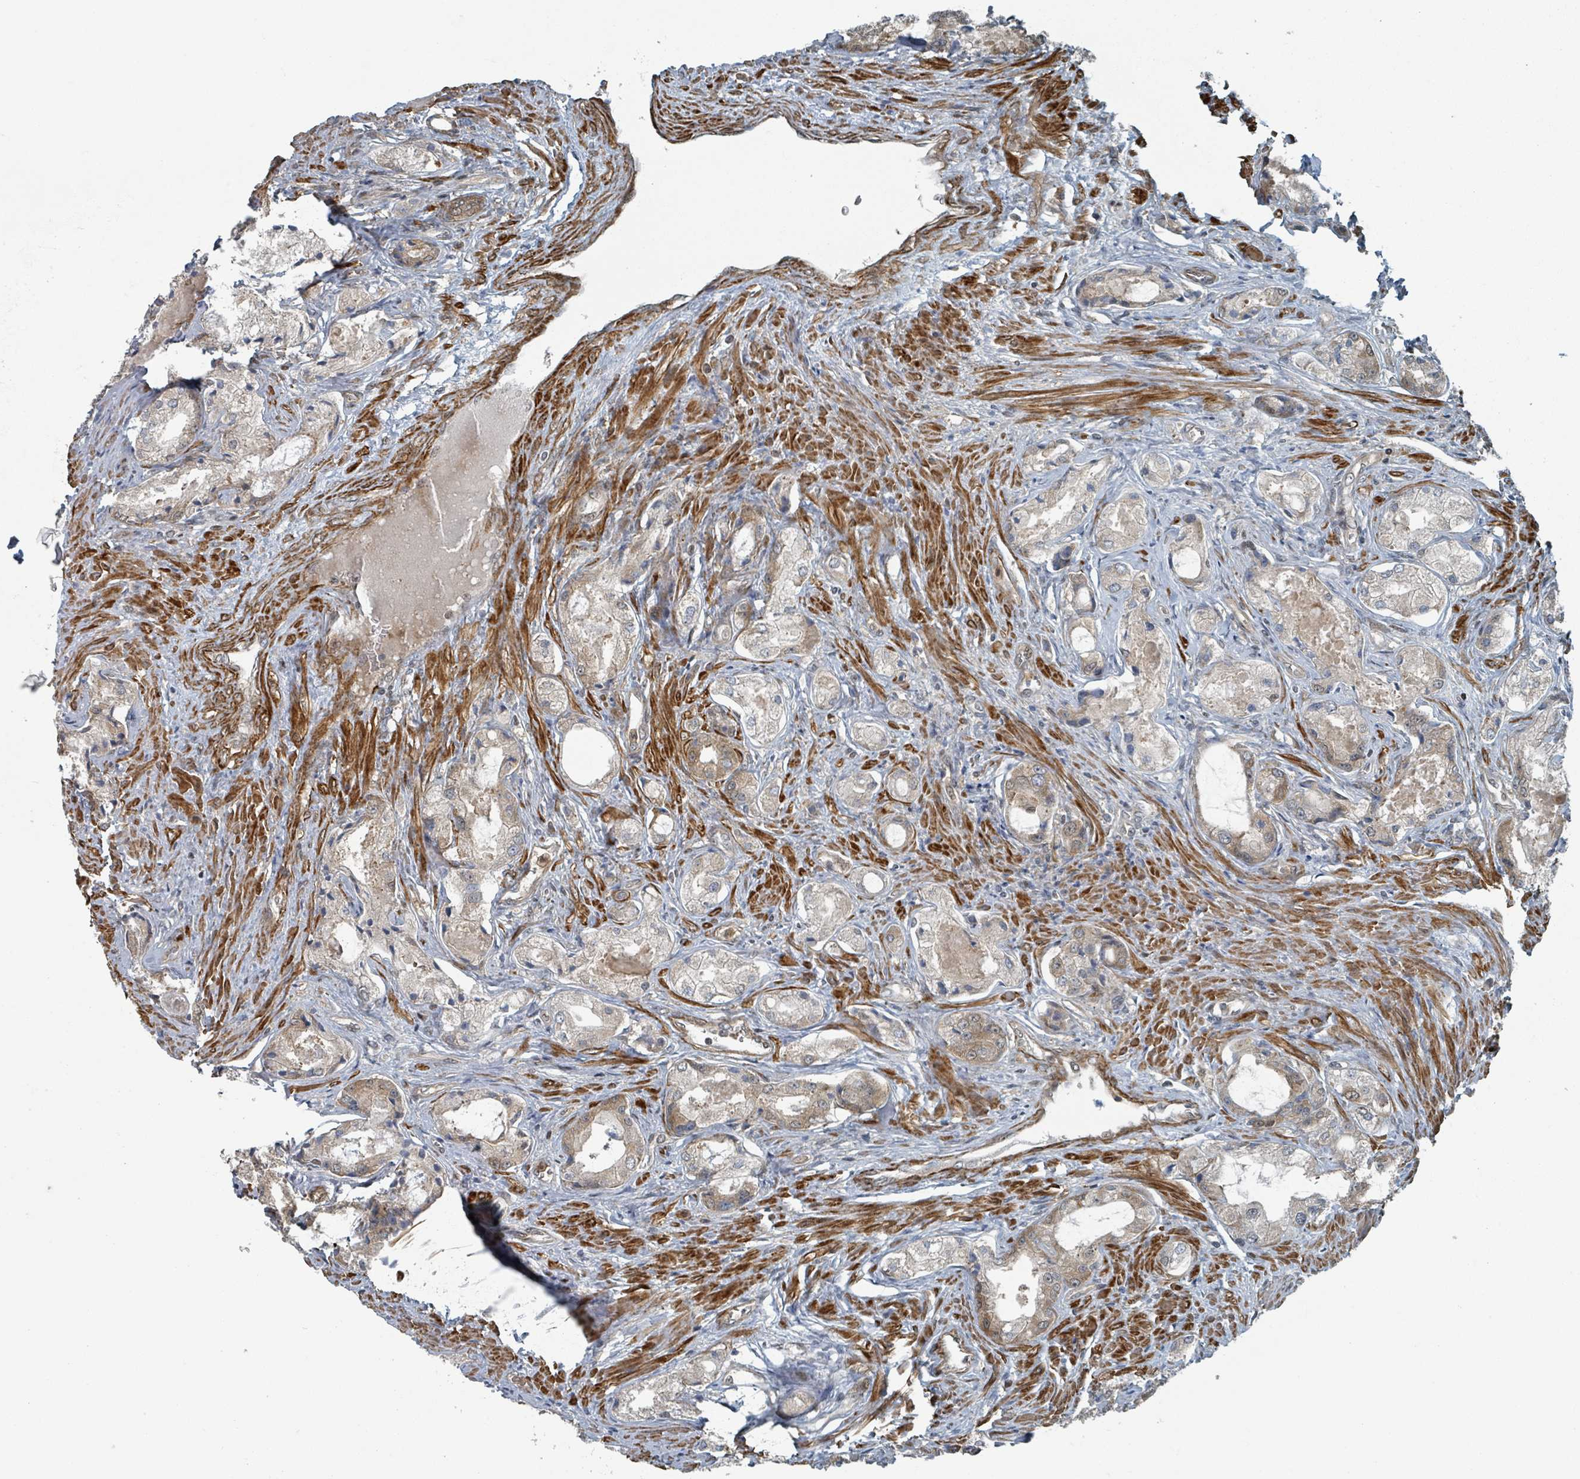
{"staining": {"intensity": "moderate", "quantity": "<25%", "location": "cytoplasmic/membranous"}, "tissue": "prostate cancer", "cell_type": "Tumor cells", "image_type": "cancer", "snomed": [{"axis": "morphology", "description": "Adenocarcinoma, Low grade"}, {"axis": "topography", "description": "Prostate"}], "caption": "A histopathology image showing moderate cytoplasmic/membranous positivity in about <25% of tumor cells in prostate cancer (low-grade adenocarcinoma), as visualized by brown immunohistochemical staining.", "gene": "RHPN2", "patient": {"sex": "male", "age": 68}}